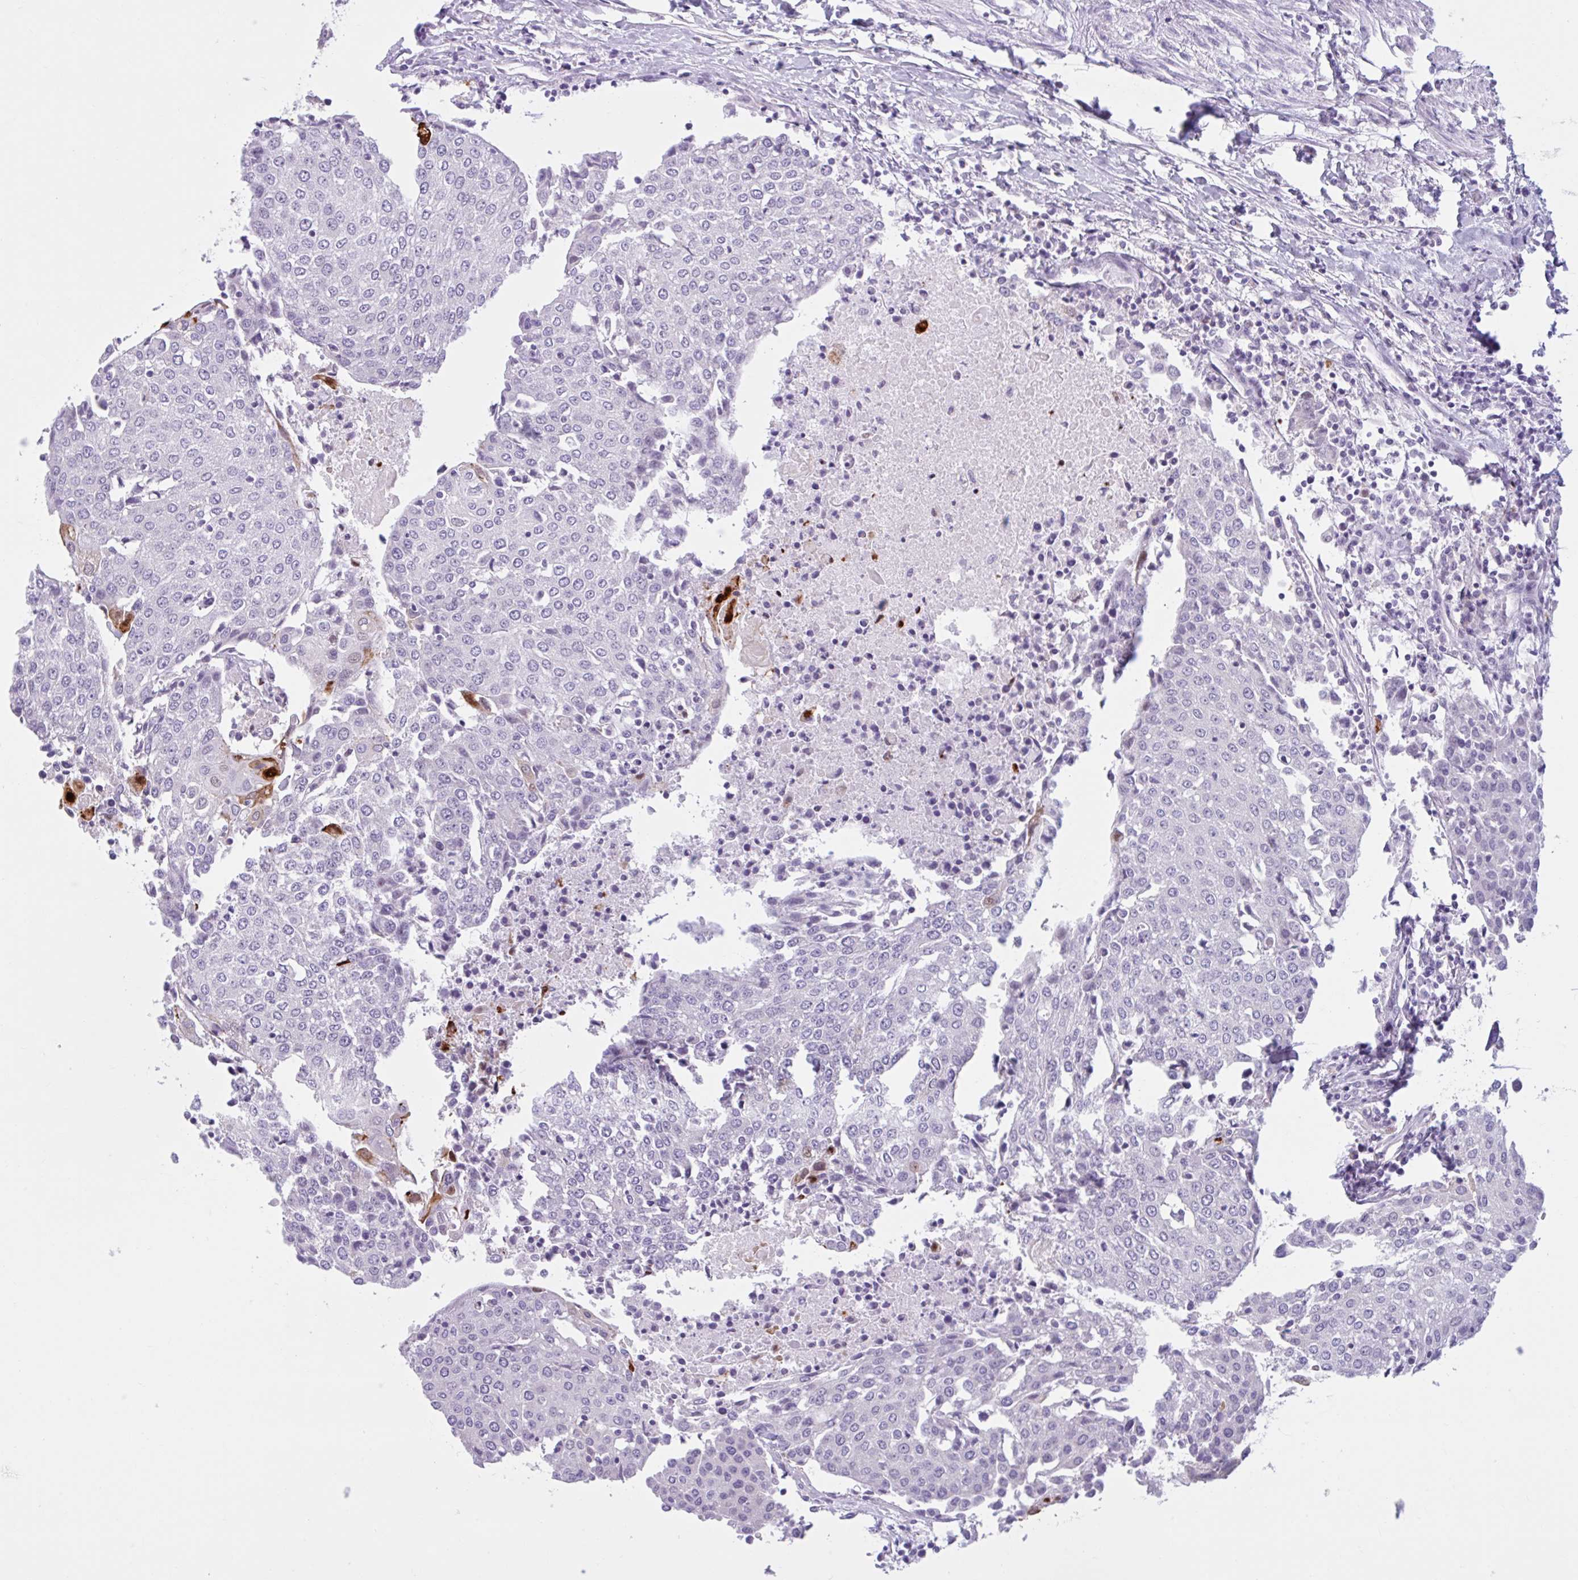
{"staining": {"intensity": "negative", "quantity": "none", "location": "none"}, "tissue": "urothelial cancer", "cell_type": "Tumor cells", "image_type": "cancer", "snomed": [{"axis": "morphology", "description": "Urothelial carcinoma, High grade"}, {"axis": "topography", "description": "Urinary bladder"}], "caption": "The immunohistochemistry photomicrograph has no significant expression in tumor cells of high-grade urothelial carcinoma tissue.", "gene": "CEP120", "patient": {"sex": "female", "age": 85}}